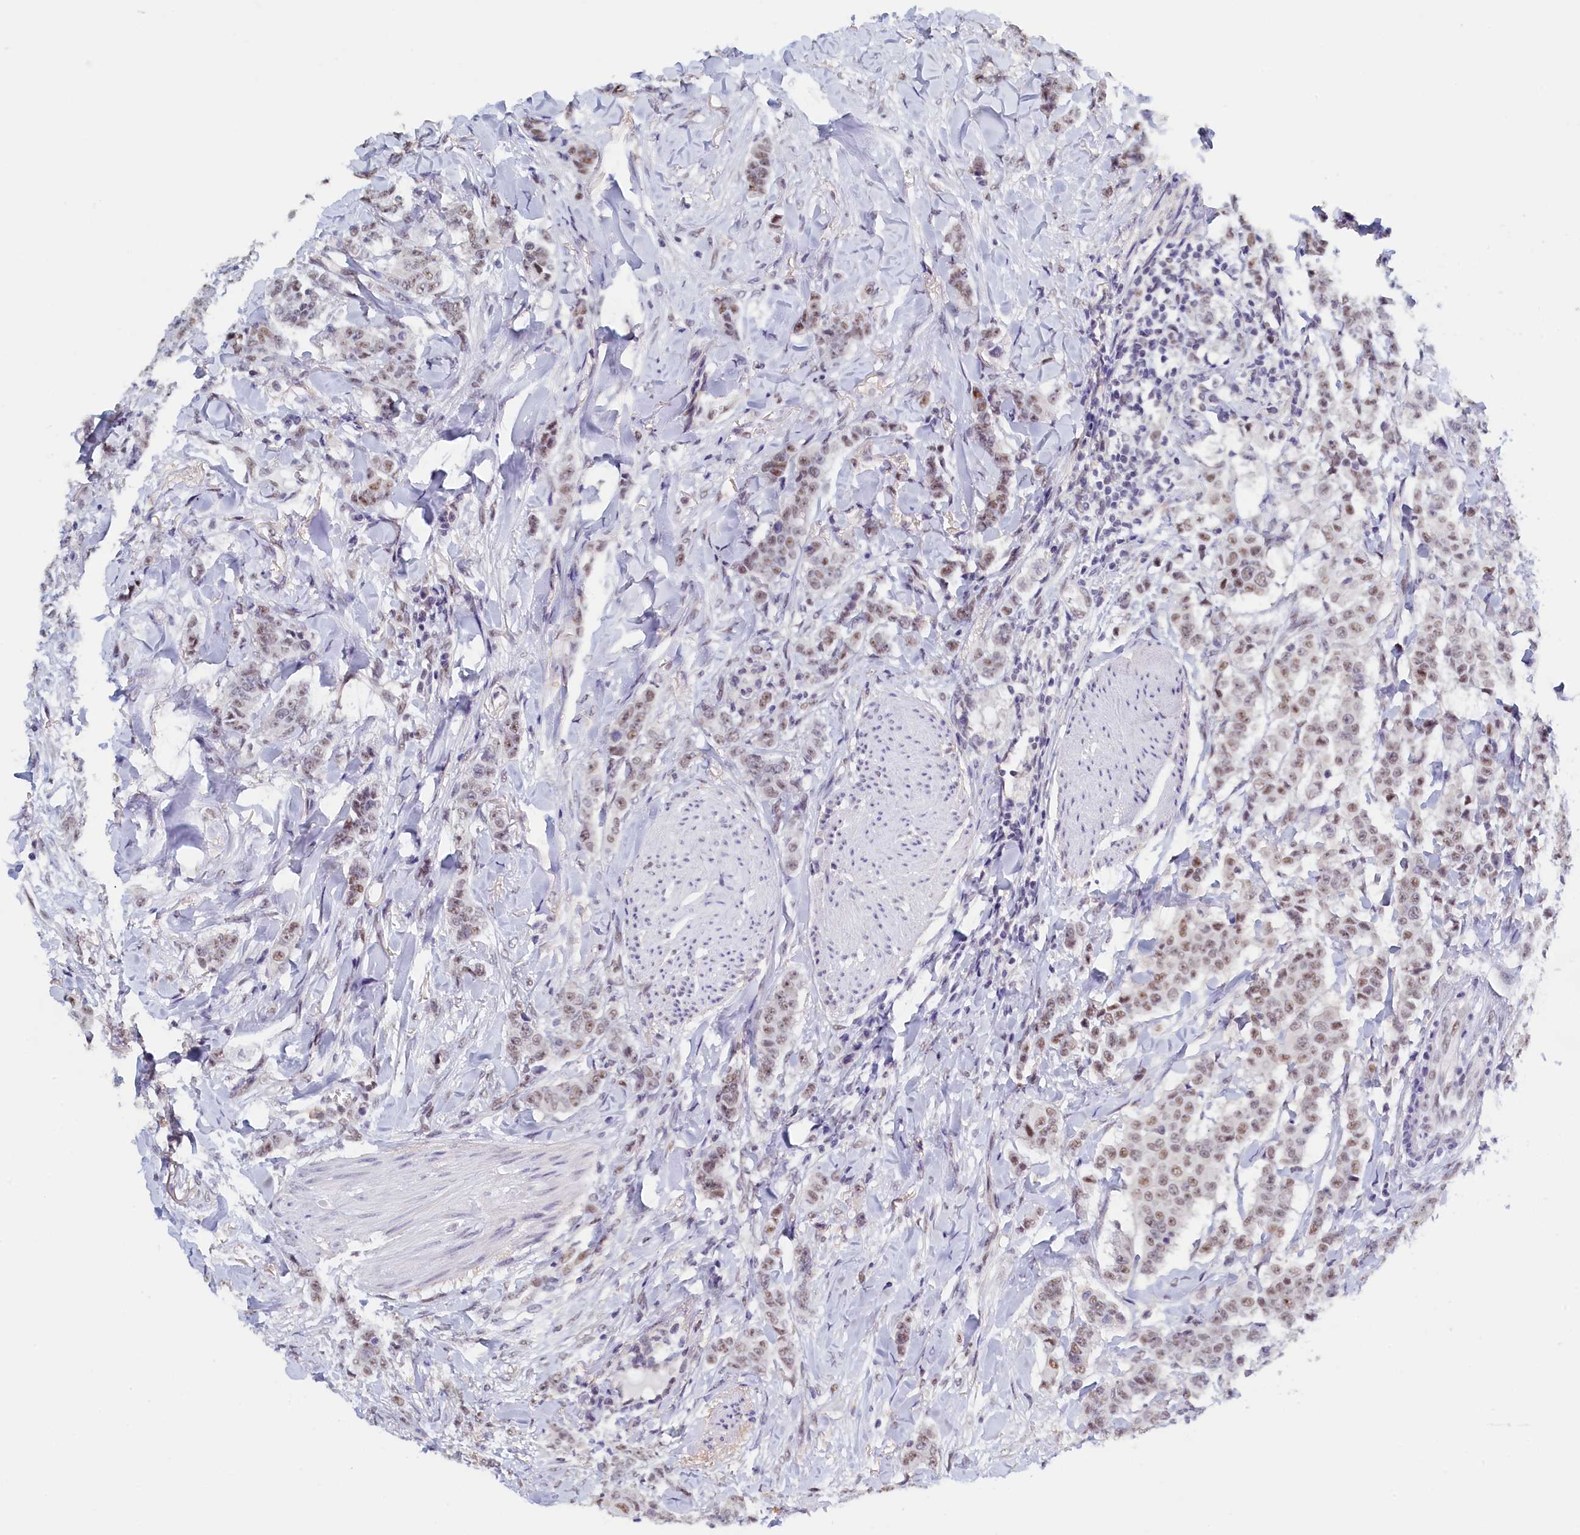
{"staining": {"intensity": "weak", "quantity": "25%-75%", "location": "nuclear"}, "tissue": "breast cancer", "cell_type": "Tumor cells", "image_type": "cancer", "snomed": [{"axis": "morphology", "description": "Duct carcinoma"}, {"axis": "topography", "description": "Breast"}], "caption": "Immunohistochemistry (IHC) histopathology image of neoplastic tissue: invasive ductal carcinoma (breast) stained using IHC shows low levels of weak protein expression localized specifically in the nuclear of tumor cells, appearing as a nuclear brown color.", "gene": "MOSPD3", "patient": {"sex": "female", "age": 40}}